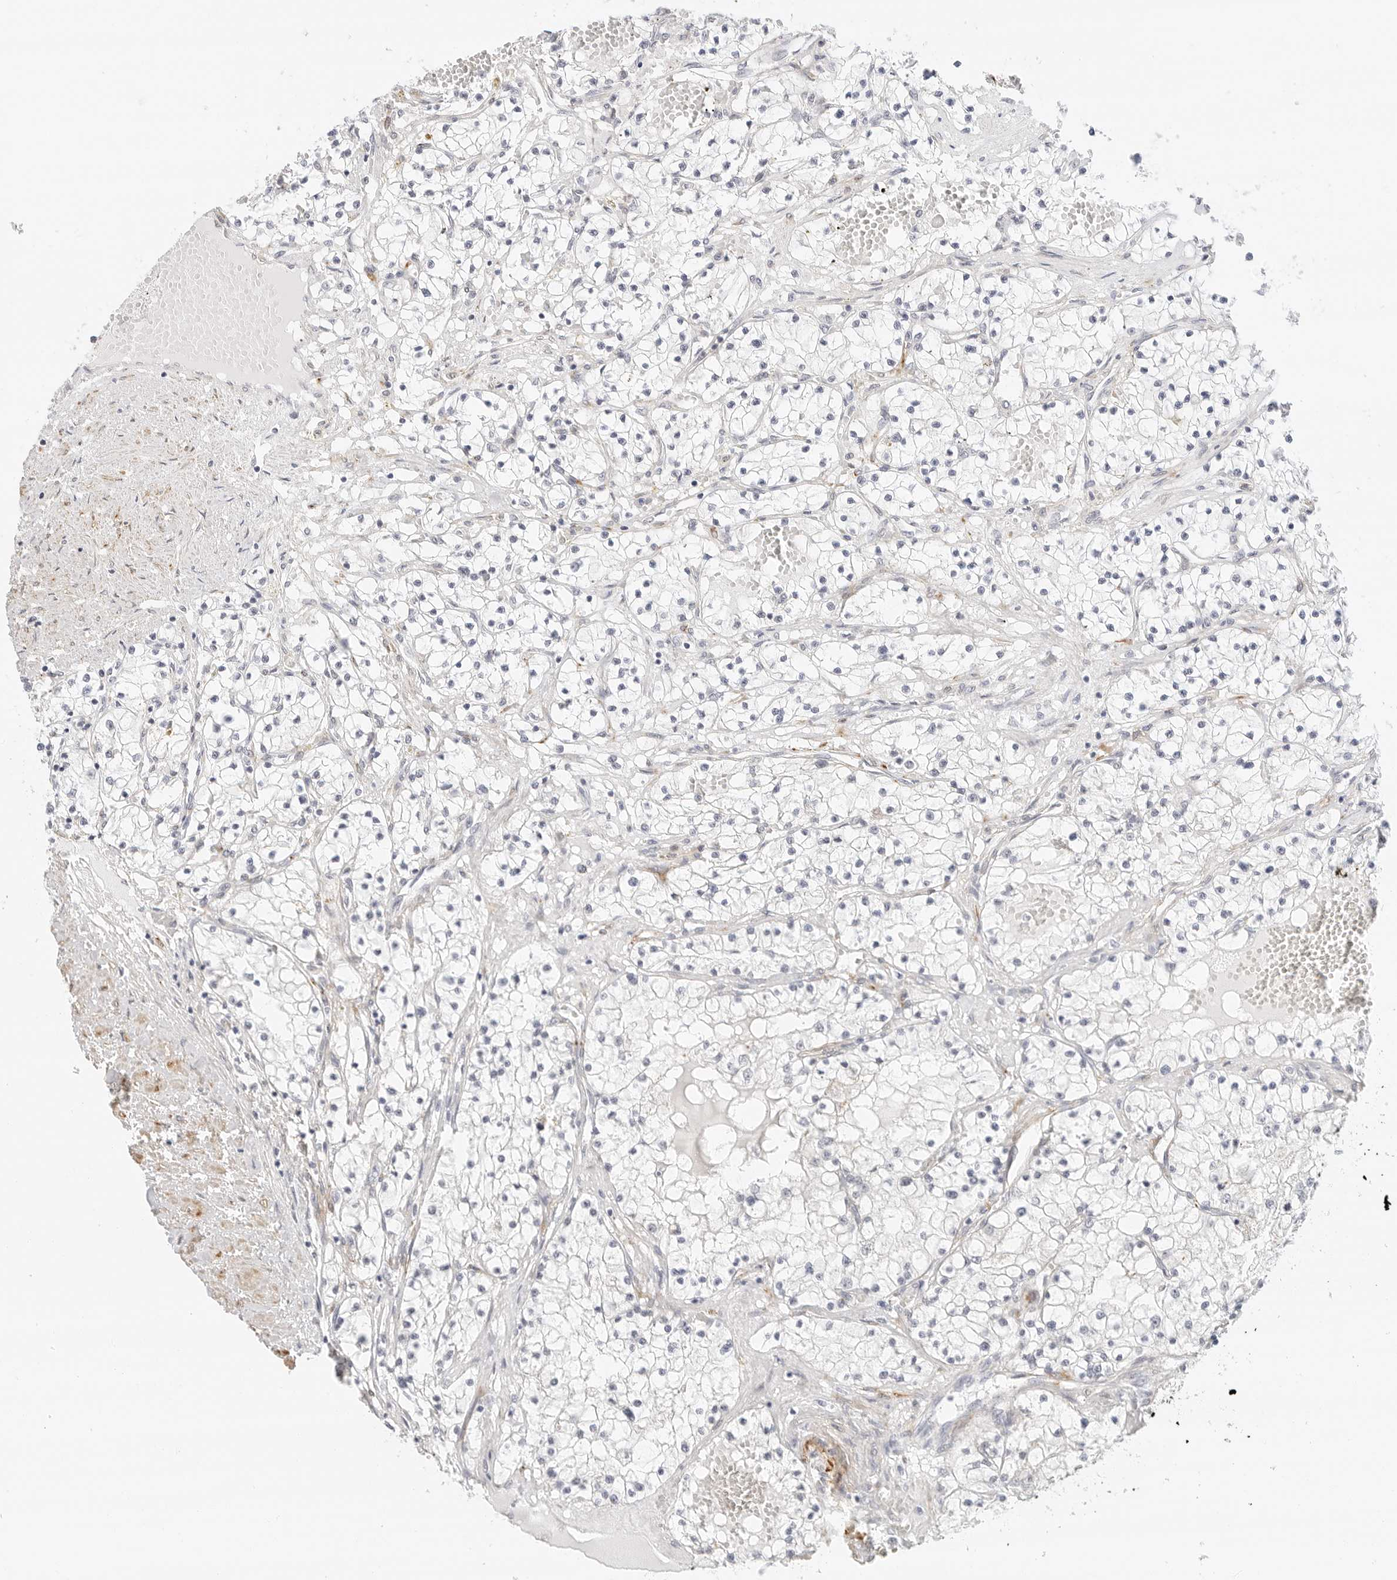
{"staining": {"intensity": "negative", "quantity": "none", "location": "none"}, "tissue": "renal cancer", "cell_type": "Tumor cells", "image_type": "cancer", "snomed": [{"axis": "morphology", "description": "Normal tissue, NOS"}, {"axis": "morphology", "description": "Adenocarcinoma, NOS"}, {"axis": "topography", "description": "Kidney"}], "caption": "A micrograph of renal cancer stained for a protein displays no brown staining in tumor cells.", "gene": "PCDH19", "patient": {"sex": "male", "age": 68}}